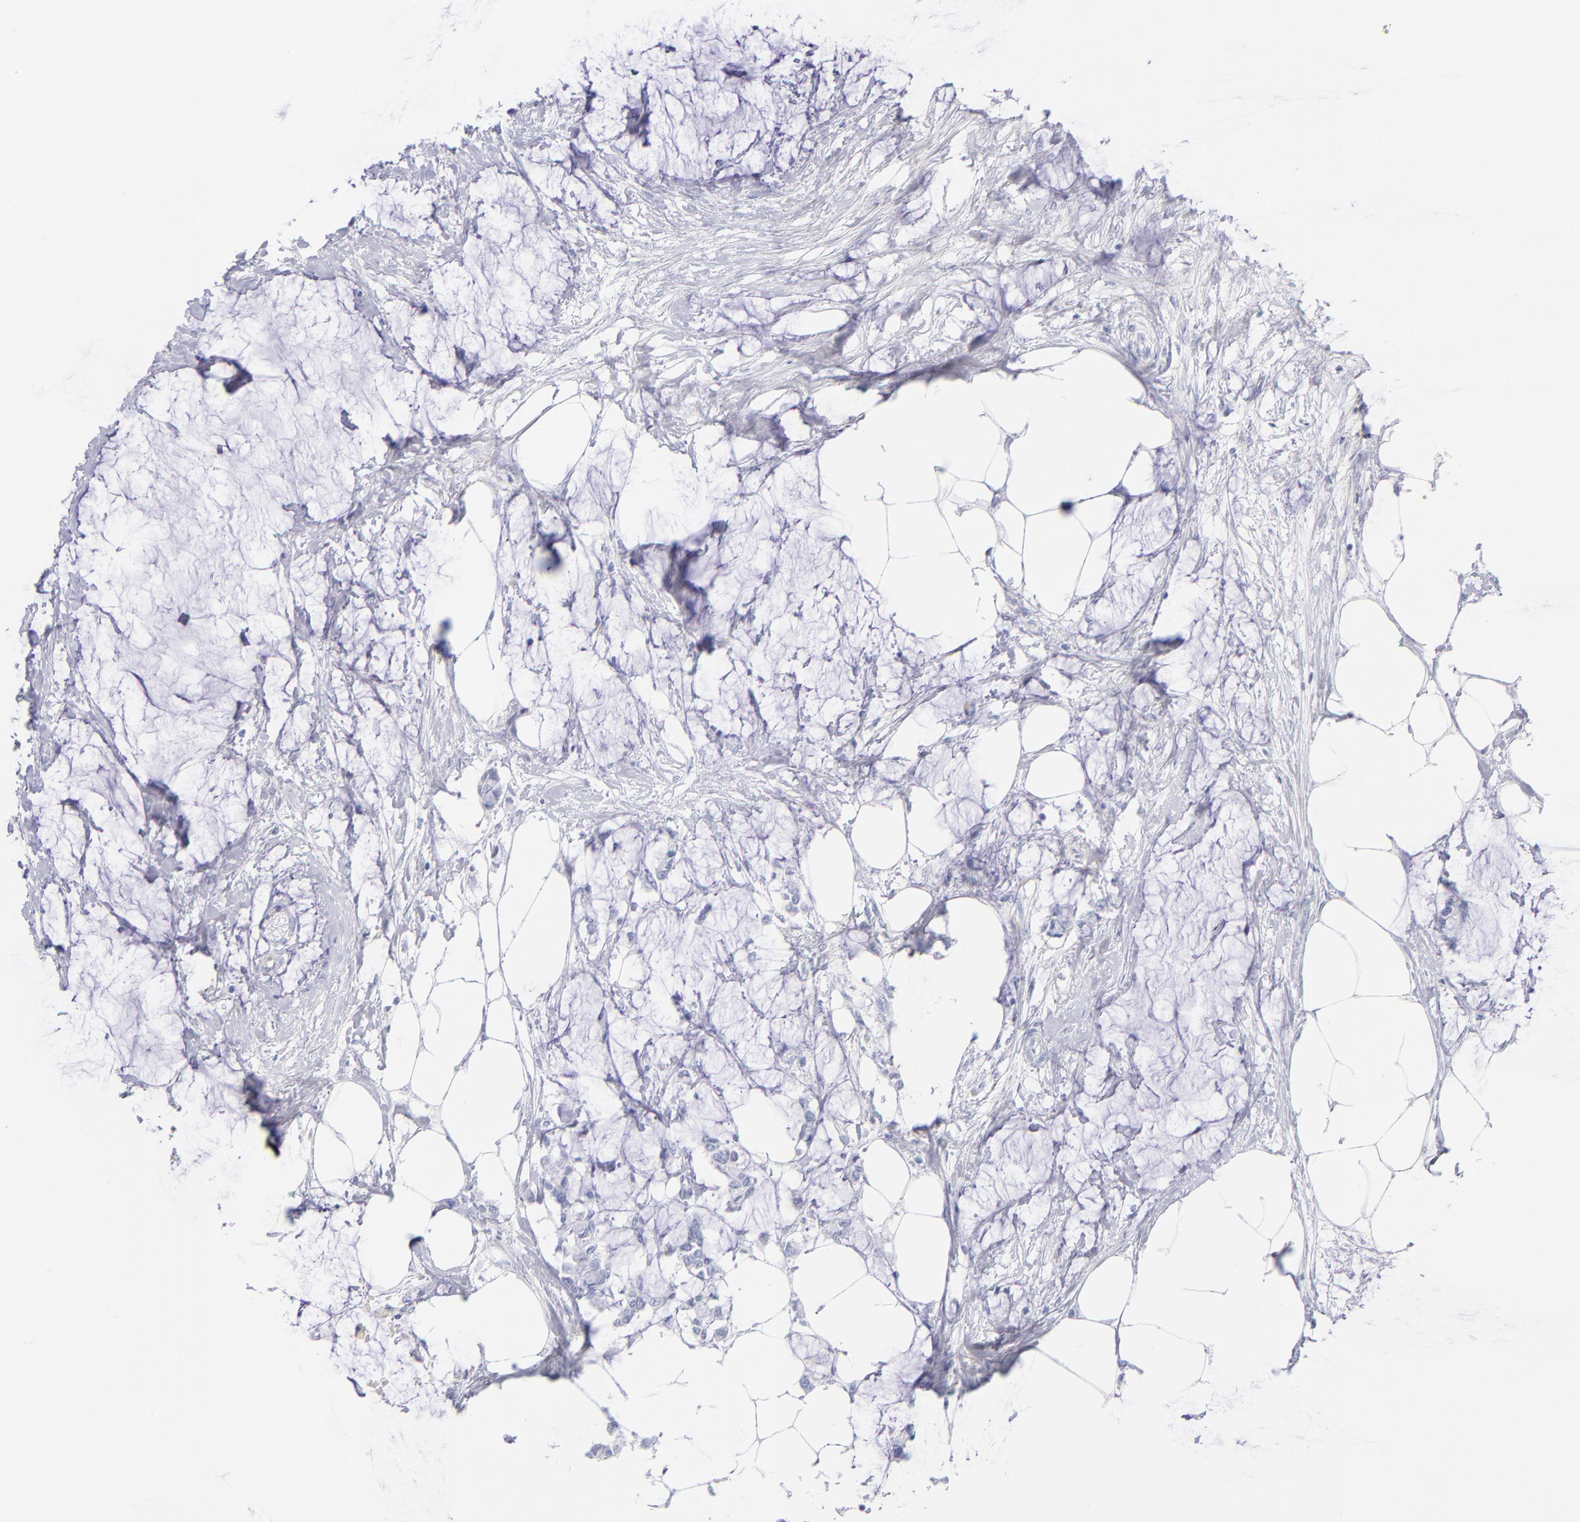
{"staining": {"intensity": "negative", "quantity": "none", "location": "none"}, "tissue": "colorectal cancer", "cell_type": "Tumor cells", "image_type": "cancer", "snomed": [{"axis": "morphology", "description": "Normal tissue, NOS"}, {"axis": "morphology", "description": "Adenocarcinoma, NOS"}, {"axis": "topography", "description": "Colon"}, {"axis": "topography", "description": "Peripheral nerve tissue"}], "caption": "This is an immunohistochemistry (IHC) image of human colorectal cancer. There is no expression in tumor cells.", "gene": "HP", "patient": {"sex": "male", "age": 14}}